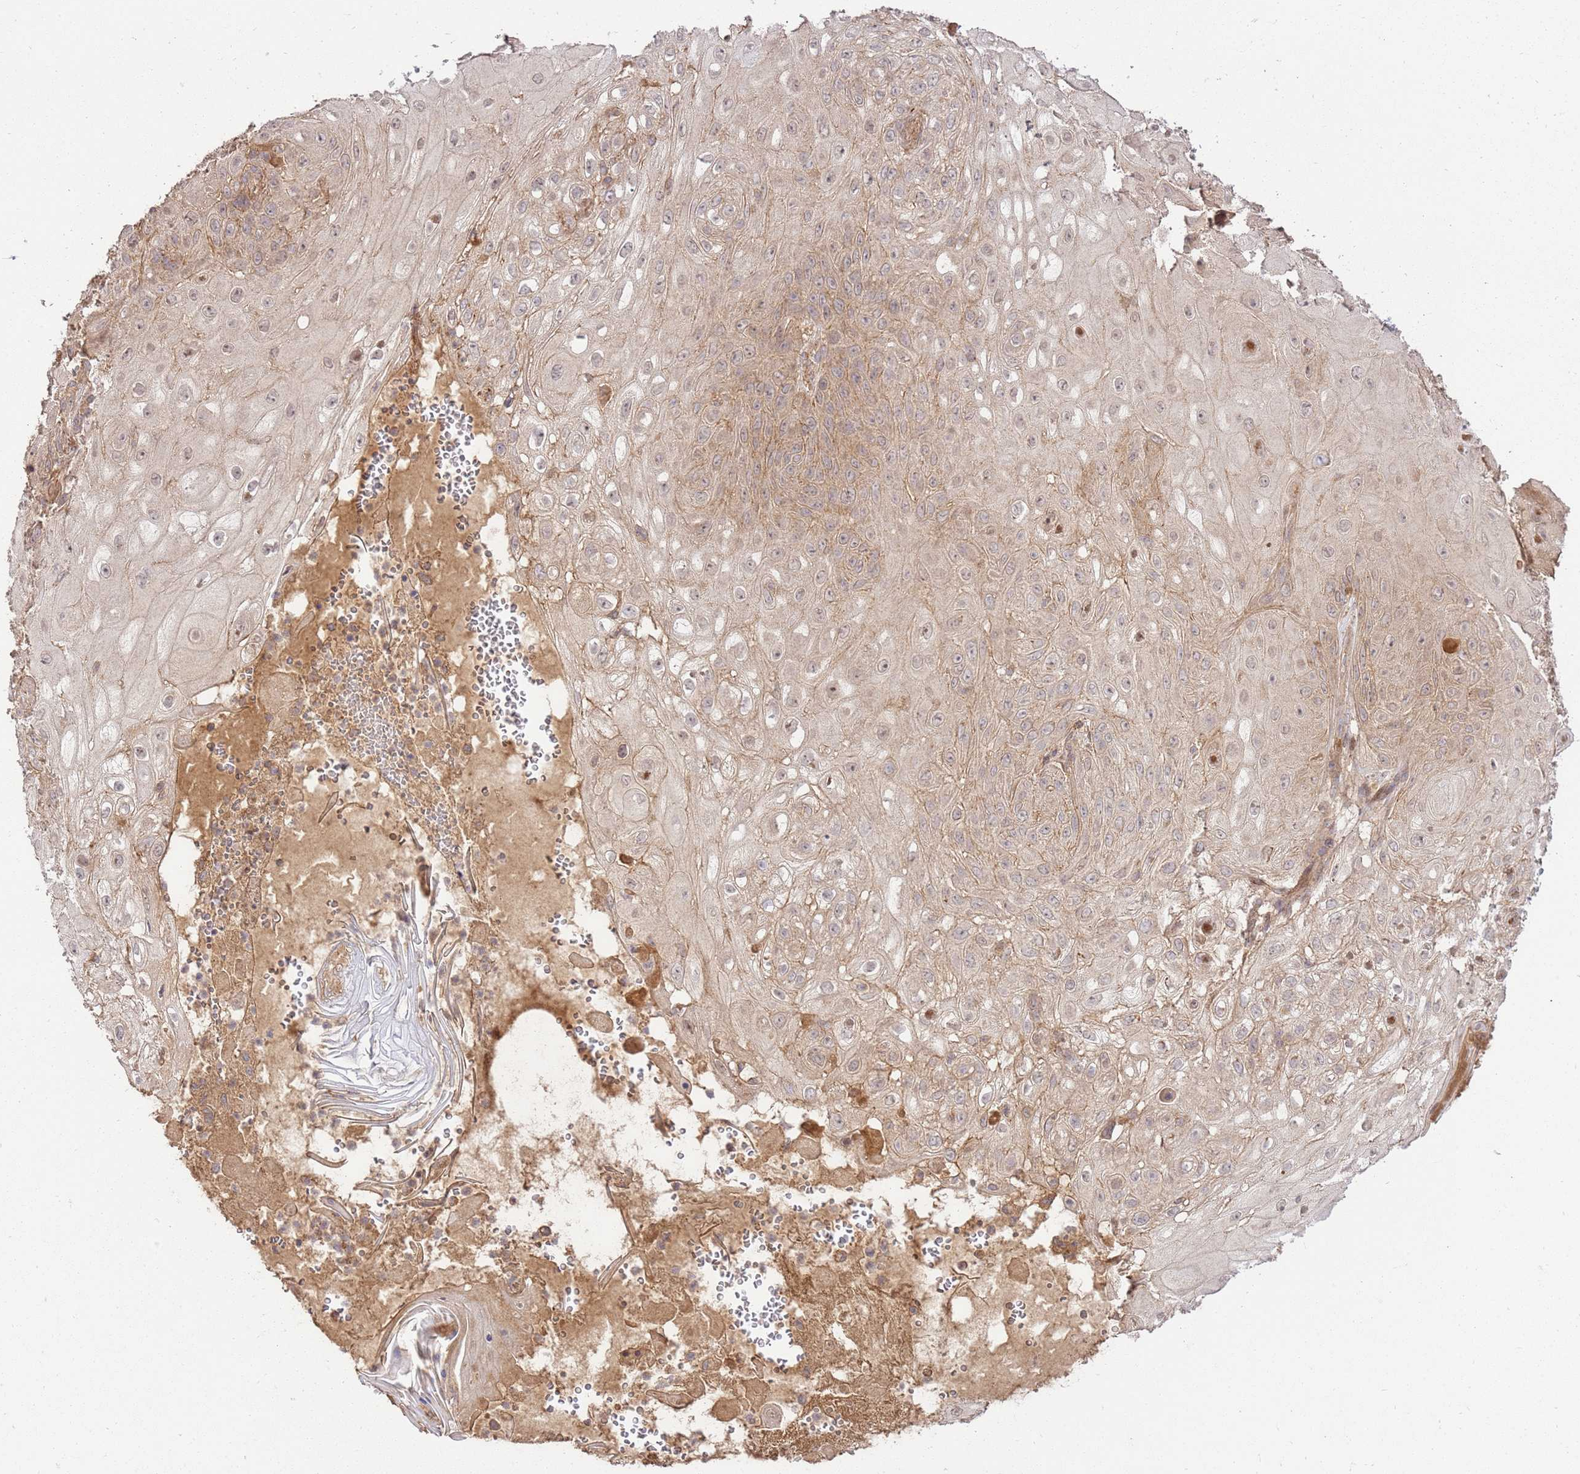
{"staining": {"intensity": "moderate", "quantity": "<25%", "location": "cytoplasmic/membranous"}, "tissue": "skin cancer", "cell_type": "Tumor cells", "image_type": "cancer", "snomed": [{"axis": "morphology", "description": "Normal tissue, NOS"}, {"axis": "morphology", "description": "Squamous cell carcinoma, NOS"}, {"axis": "topography", "description": "Skin"}, {"axis": "topography", "description": "Cartilage tissue"}], "caption": "Human squamous cell carcinoma (skin) stained for a protein (brown) reveals moderate cytoplasmic/membranous positive expression in approximately <25% of tumor cells.", "gene": "GAREM1", "patient": {"sex": "female", "age": 79}}